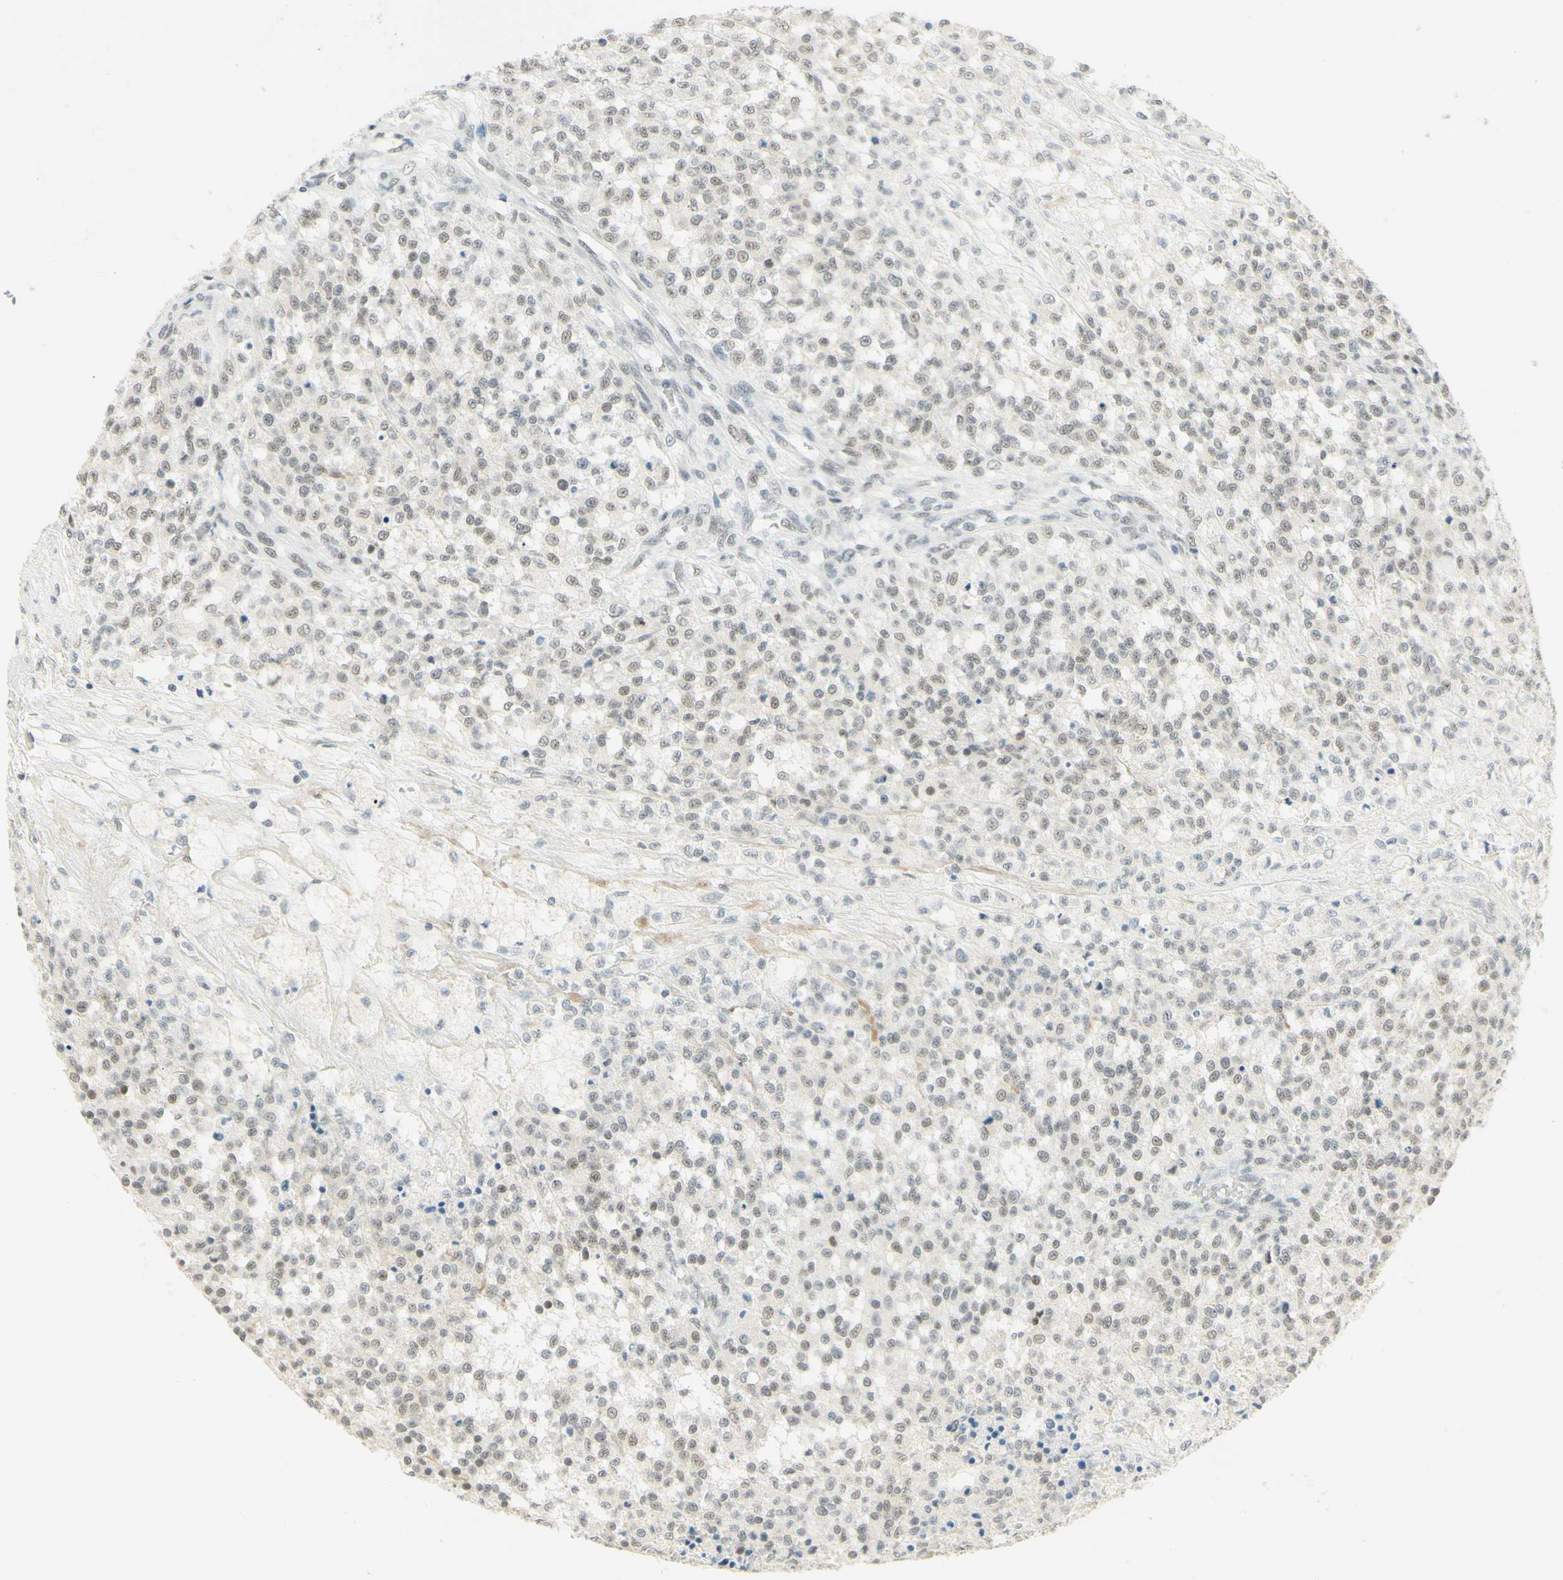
{"staining": {"intensity": "weak", "quantity": ">75%", "location": "nuclear"}, "tissue": "testis cancer", "cell_type": "Tumor cells", "image_type": "cancer", "snomed": [{"axis": "morphology", "description": "Seminoma, NOS"}, {"axis": "topography", "description": "Testis"}], "caption": "High-power microscopy captured an IHC histopathology image of seminoma (testis), revealing weak nuclear expression in approximately >75% of tumor cells. The protein of interest is shown in brown color, while the nuclei are stained blue.", "gene": "PMS2", "patient": {"sex": "male", "age": 59}}